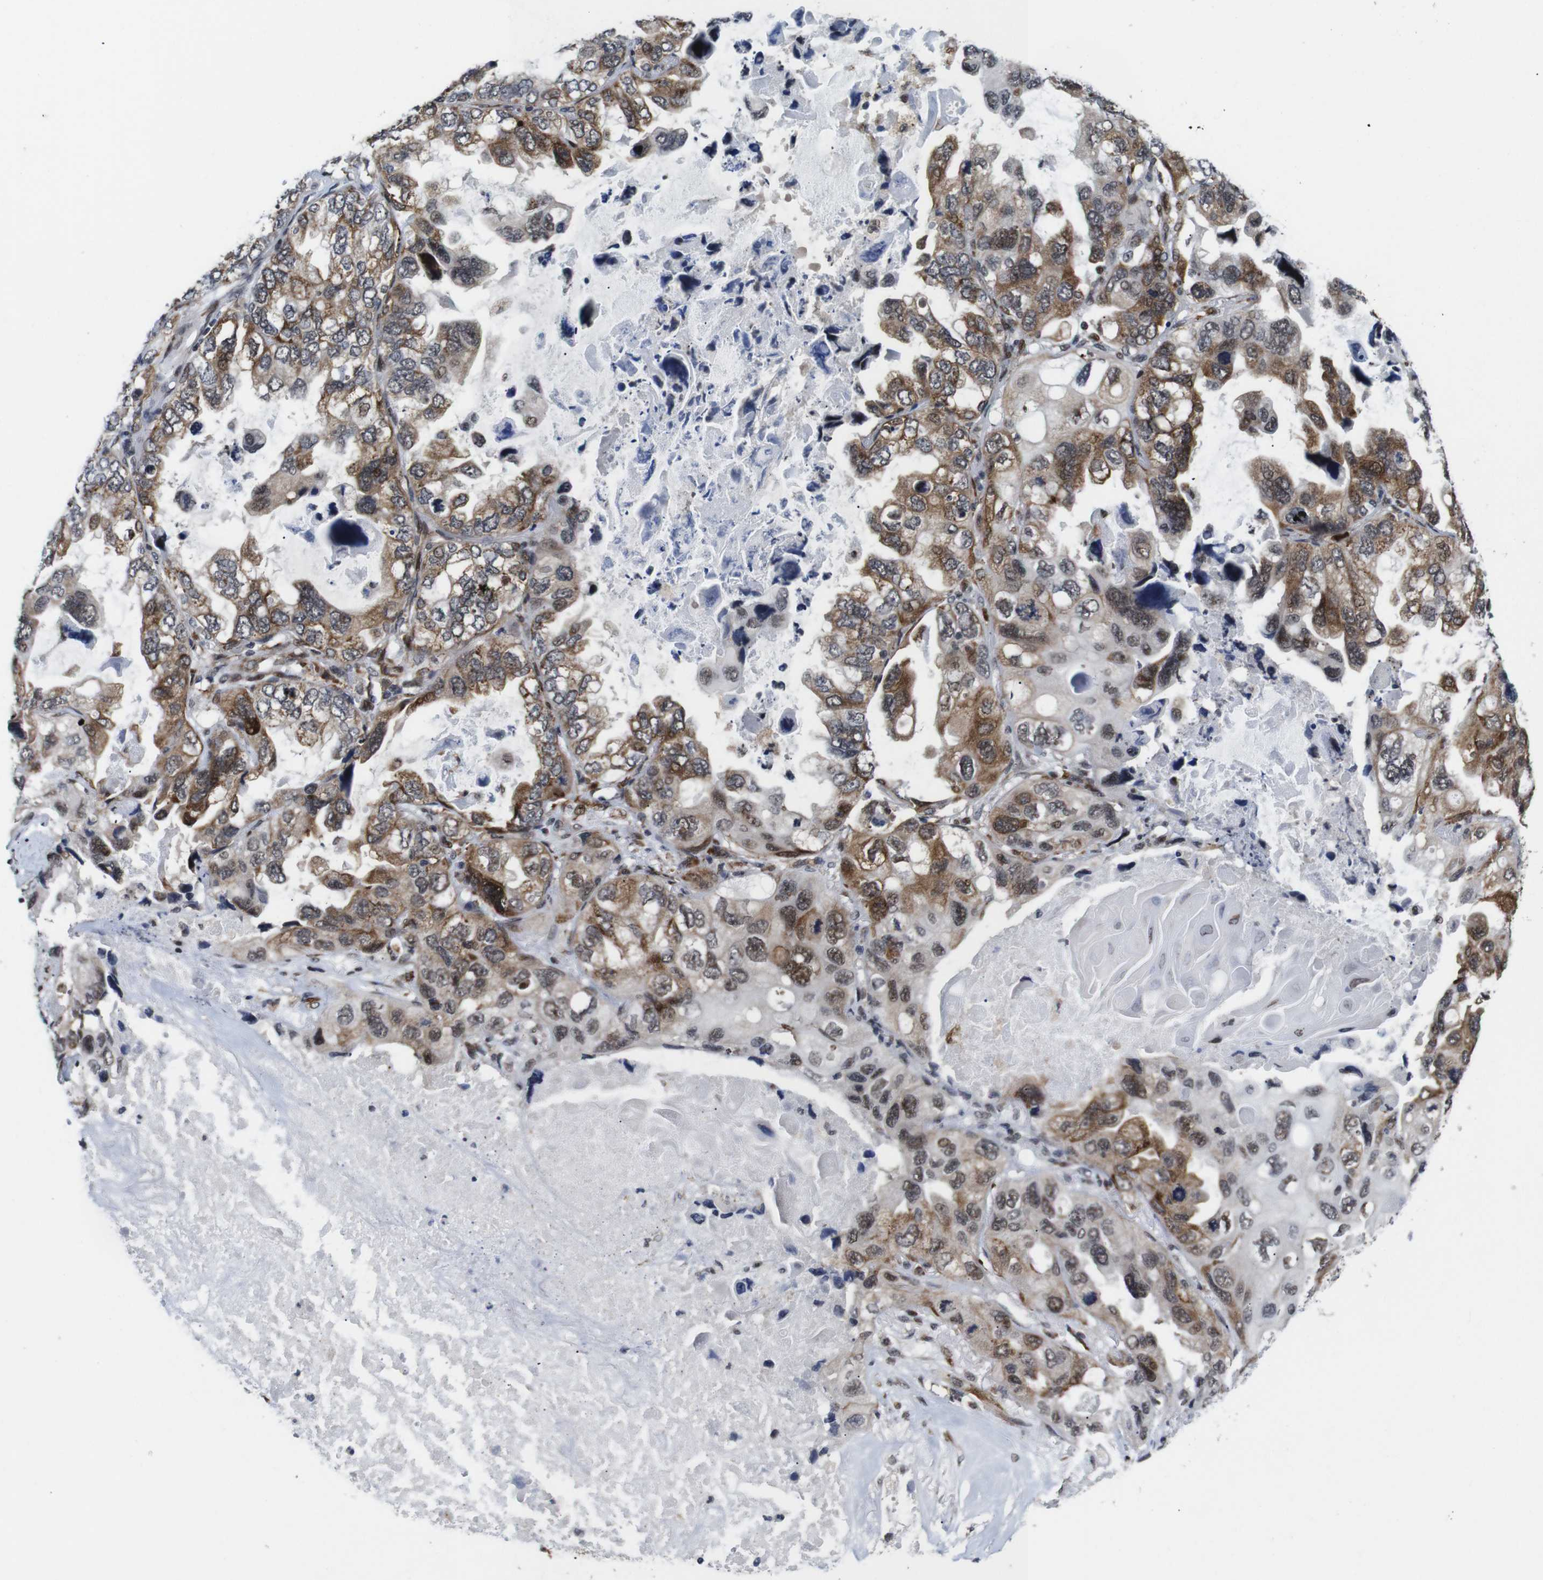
{"staining": {"intensity": "moderate", "quantity": ">75%", "location": "cytoplasmic/membranous,nuclear"}, "tissue": "lung cancer", "cell_type": "Tumor cells", "image_type": "cancer", "snomed": [{"axis": "morphology", "description": "Squamous cell carcinoma, NOS"}, {"axis": "topography", "description": "Lung"}], "caption": "Immunohistochemical staining of human lung squamous cell carcinoma displays moderate cytoplasmic/membranous and nuclear protein expression in about >75% of tumor cells.", "gene": "EIF4G1", "patient": {"sex": "female", "age": 73}}